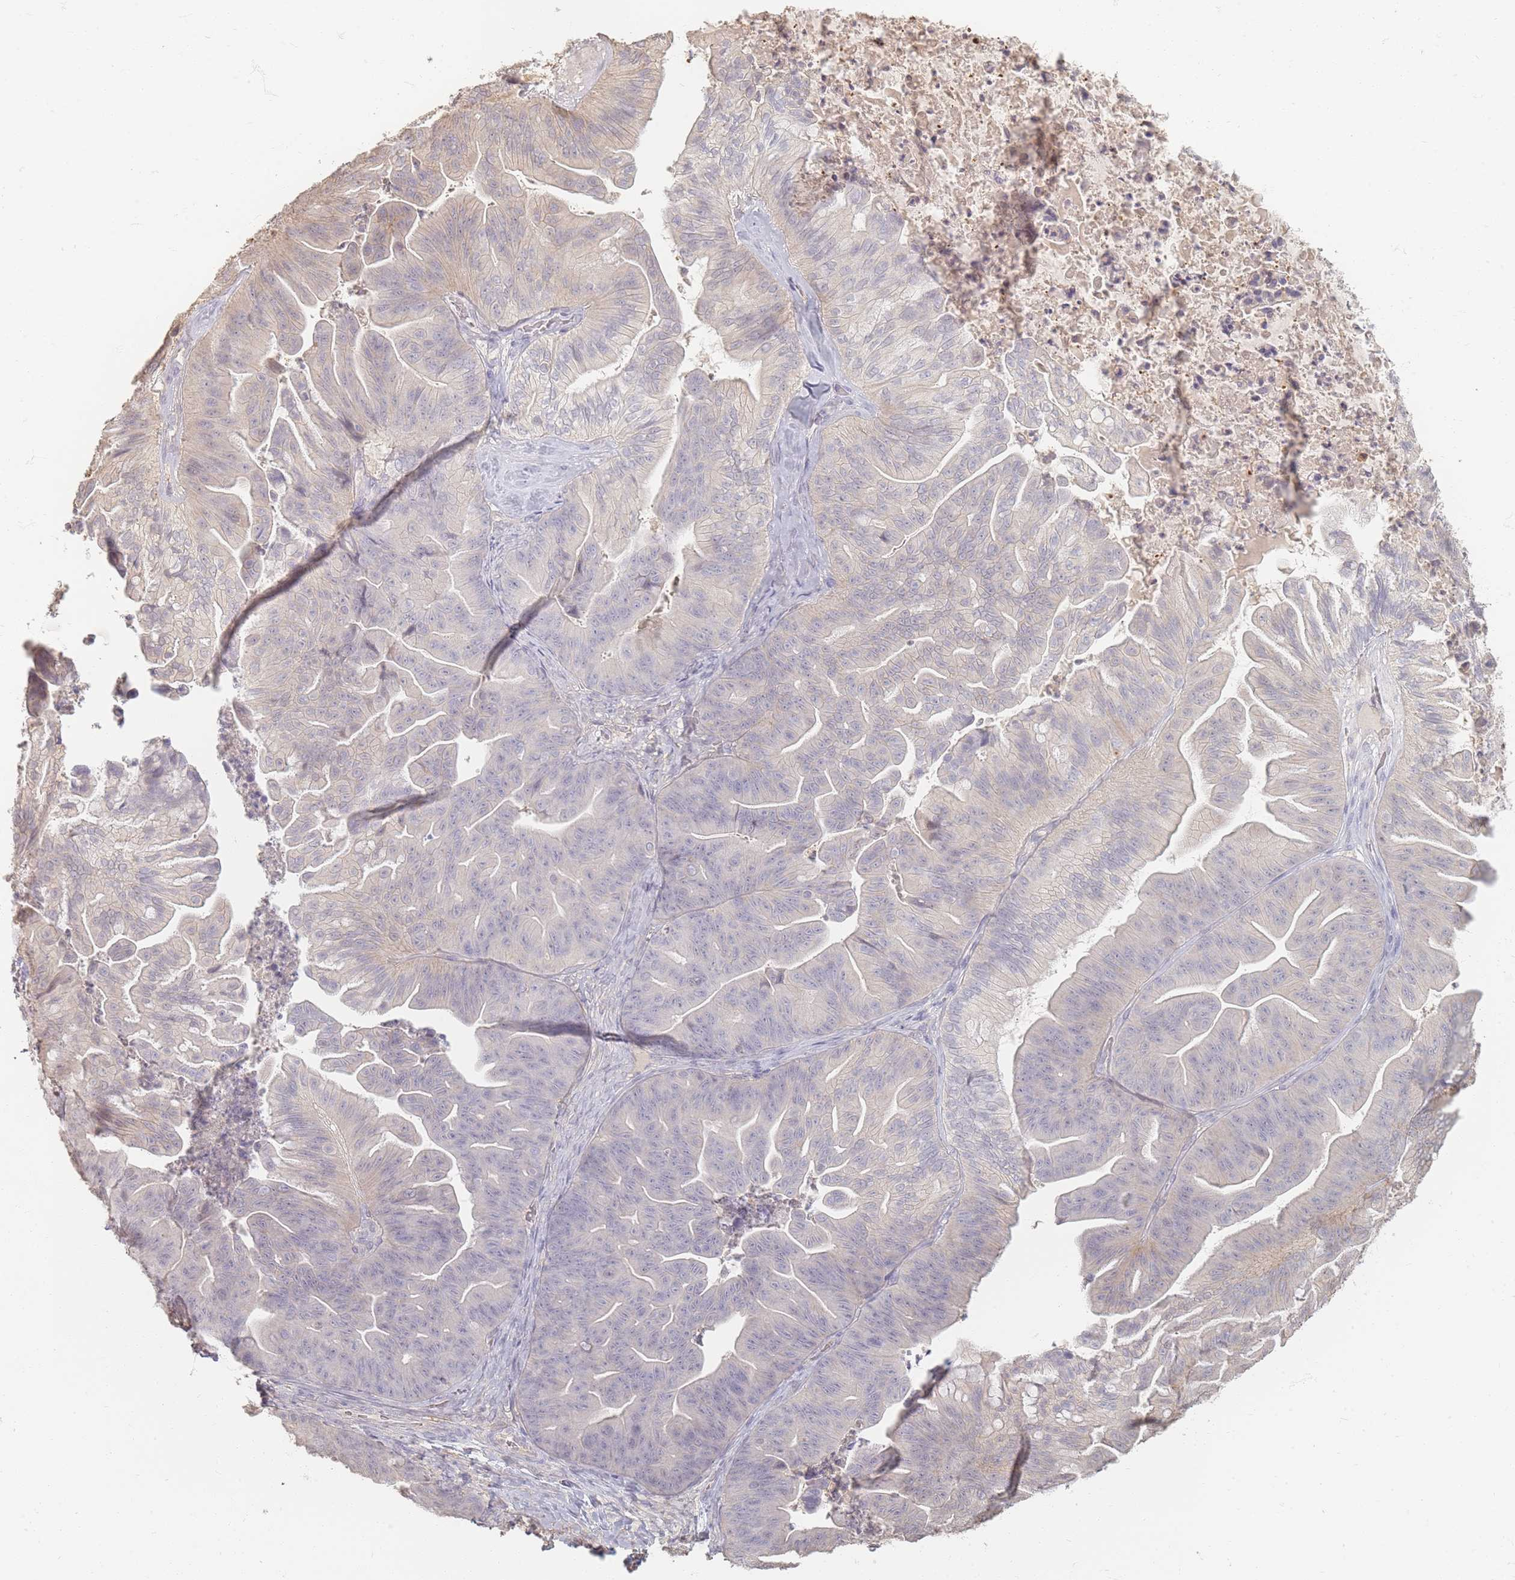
{"staining": {"intensity": "negative", "quantity": "none", "location": "none"}, "tissue": "ovarian cancer", "cell_type": "Tumor cells", "image_type": "cancer", "snomed": [{"axis": "morphology", "description": "Cystadenocarcinoma, mucinous, NOS"}, {"axis": "topography", "description": "Ovary"}], "caption": "Tumor cells show no significant protein staining in ovarian mucinous cystadenocarcinoma. (Brightfield microscopy of DAB immunohistochemistry at high magnification).", "gene": "RFTN1", "patient": {"sex": "female", "age": 67}}